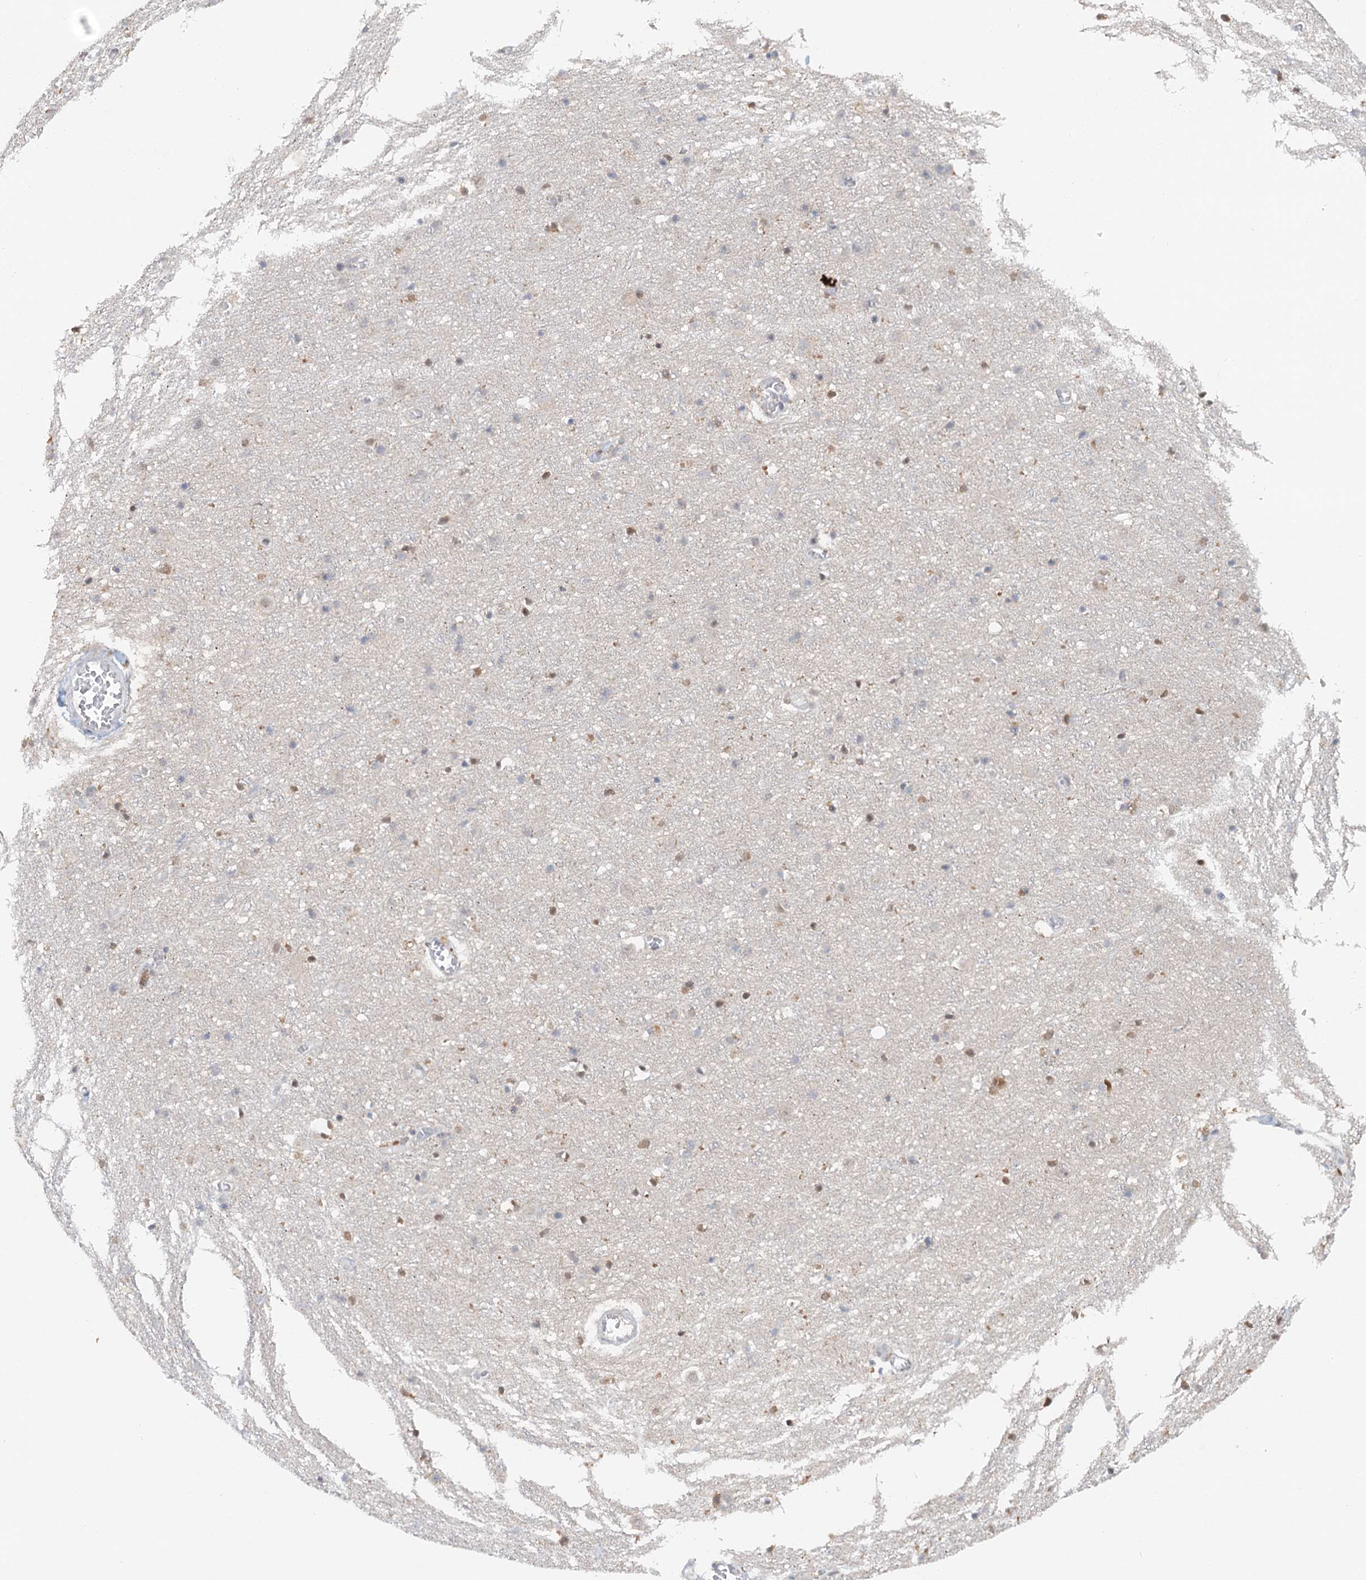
{"staining": {"intensity": "negative", "quantity": "none", "location": "none"}, "tissue": "cerebral cortex", "cell_type": "Endothelial cells", "image_type": "normal", "snomed": [{"axis": "morphology", "description": "Normal tissue, NOS"}, {"axis": "topography", "description": "Cerebral cortex"}], "caption": "Cerebral cortex was stained to show a protein in brown. There is no significant staining in endothelial cells. (Immunohistochemistry (ihc), brightfield microscopy, high magnification).", "gene": "TAS2R42", "patient": {"sex": "female", "age": 64}}